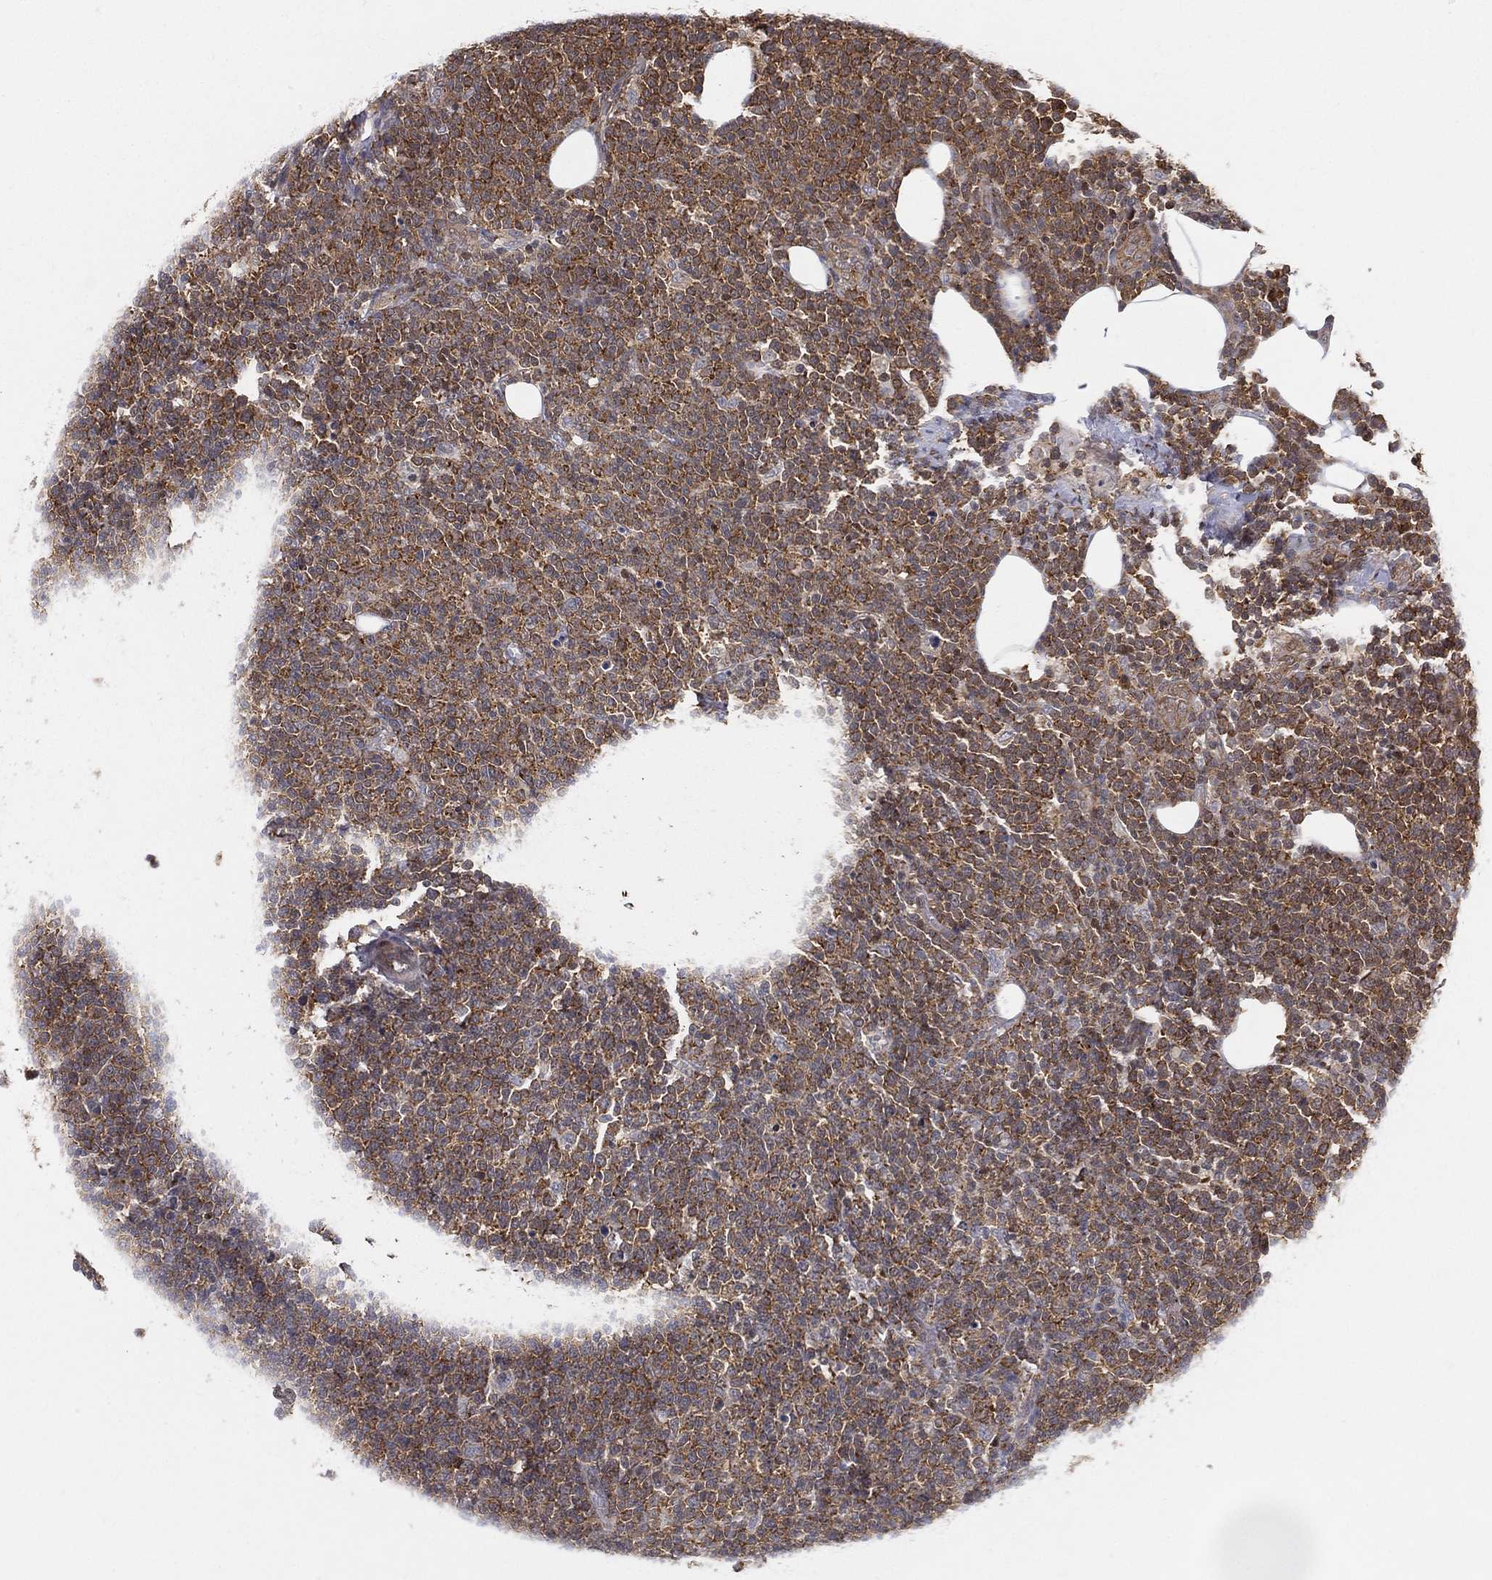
{"staining": {"intensity": "moderate", "quantity": ">75%", "location": "cytoplasmic/membranous"}, "tissue": "lymphoma", "cell_type": "Tumor cells", "image_type": "cancer", "snomed": [{"axis": "morphology", "description": "Malignant lymphoma, non-Hodgkin's type, High grade"}, {"axis": "topography", "description": "Lymph node"}], "caption": "Immunohistochemical staining of malignant lymphoma, non-Hodgkin's type (high-grade) exhibits medium levels of moderate cytoplasmic/membranous protein staining in about >75% of tumor cells.", "gene": "TMTC4", "patient": {"sex": "male", "age": 61}}